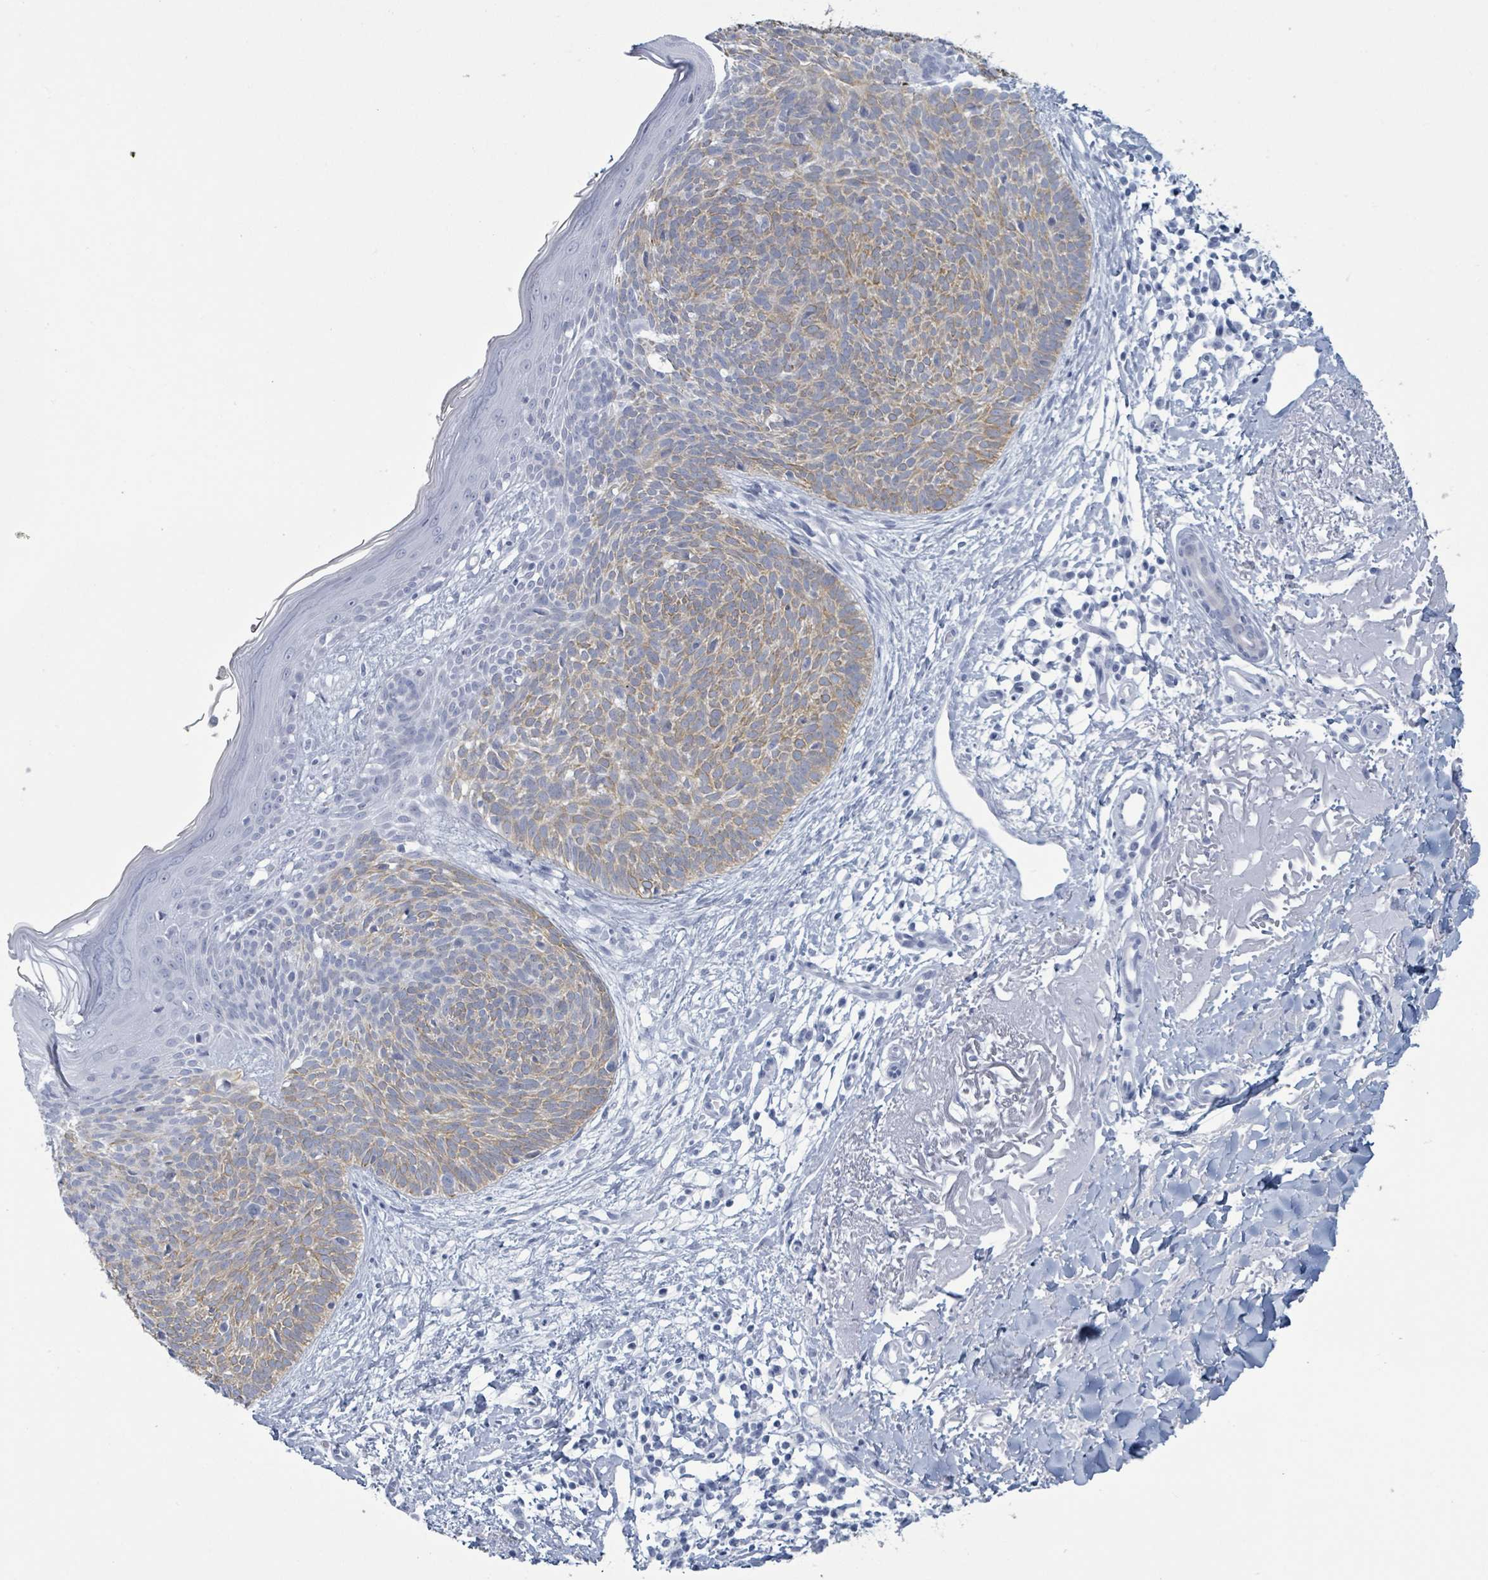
{"staining": {"intensity": "weak", "quantity": "25%-75%", "location": "cytoplasmic/membranous"}, "tissue": "skin cancer", "cell_type": "Tumor cells", "image_type": "cancer", "snomed": [{"axis": "morphology", "description": "Basal cell carcinoma"}, {"axis": "topography", "description": "Skin"}], "caption": "Skin basal cell carcinoma stained with a brown dye reveals weak cytoplasmic/membranous positive staining in approximately 25%-75% of tumor cells.", "gene": "KRT8", "patient": {"sex": "male", "age": 84}}